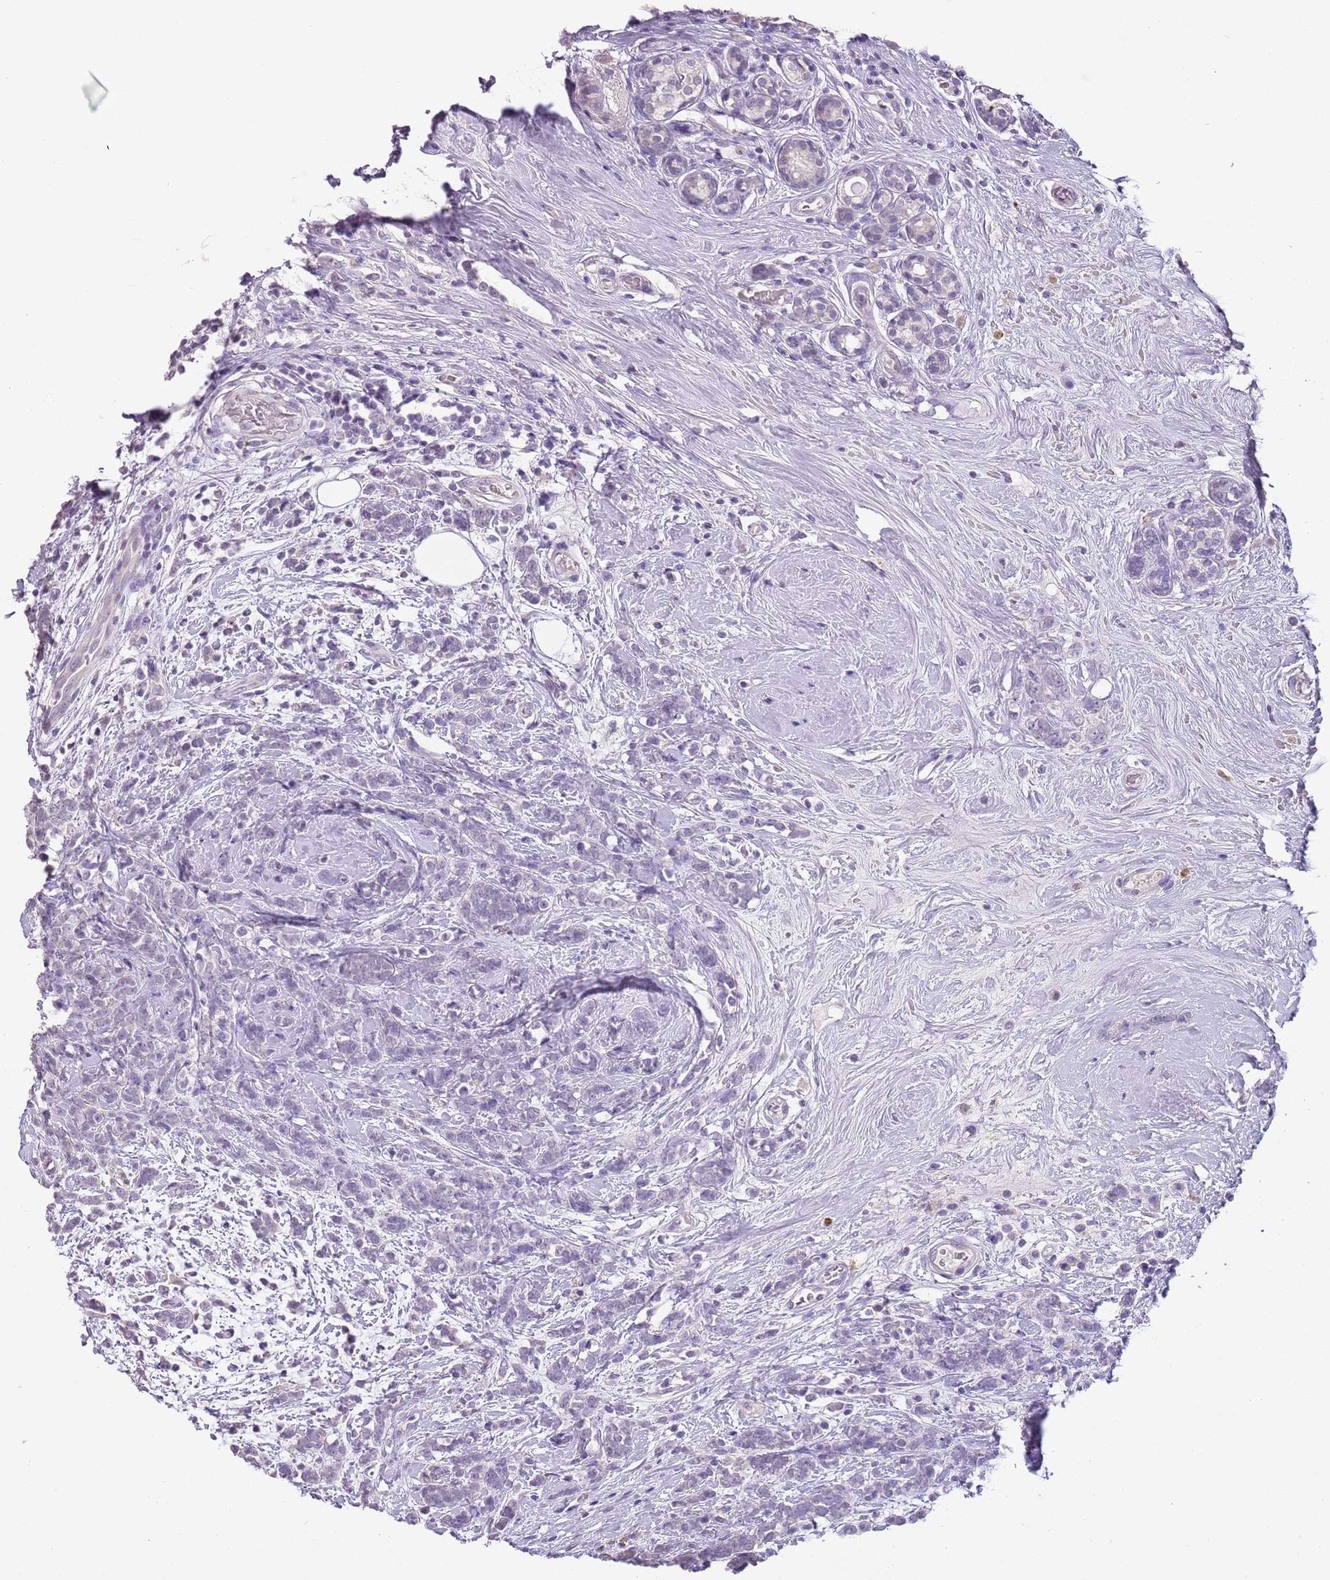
{"staining": {"intensity": "negative", "quantity": "none", "location": "none"}, "tissue": "breast cancer", "cell_type": "Tumor cells", "image_type": "cancer", "snomed": [{"axis": "morphology", "description": "Lobular carcinoma"}, {"axis": "topography", "description": "Breast"}], "caption": "The image exhibits no significant expression in tumor cells of breast lobular carcinoma.", "gene": "SLC35E3", "patient": {"sex": "female", "age": 58}}